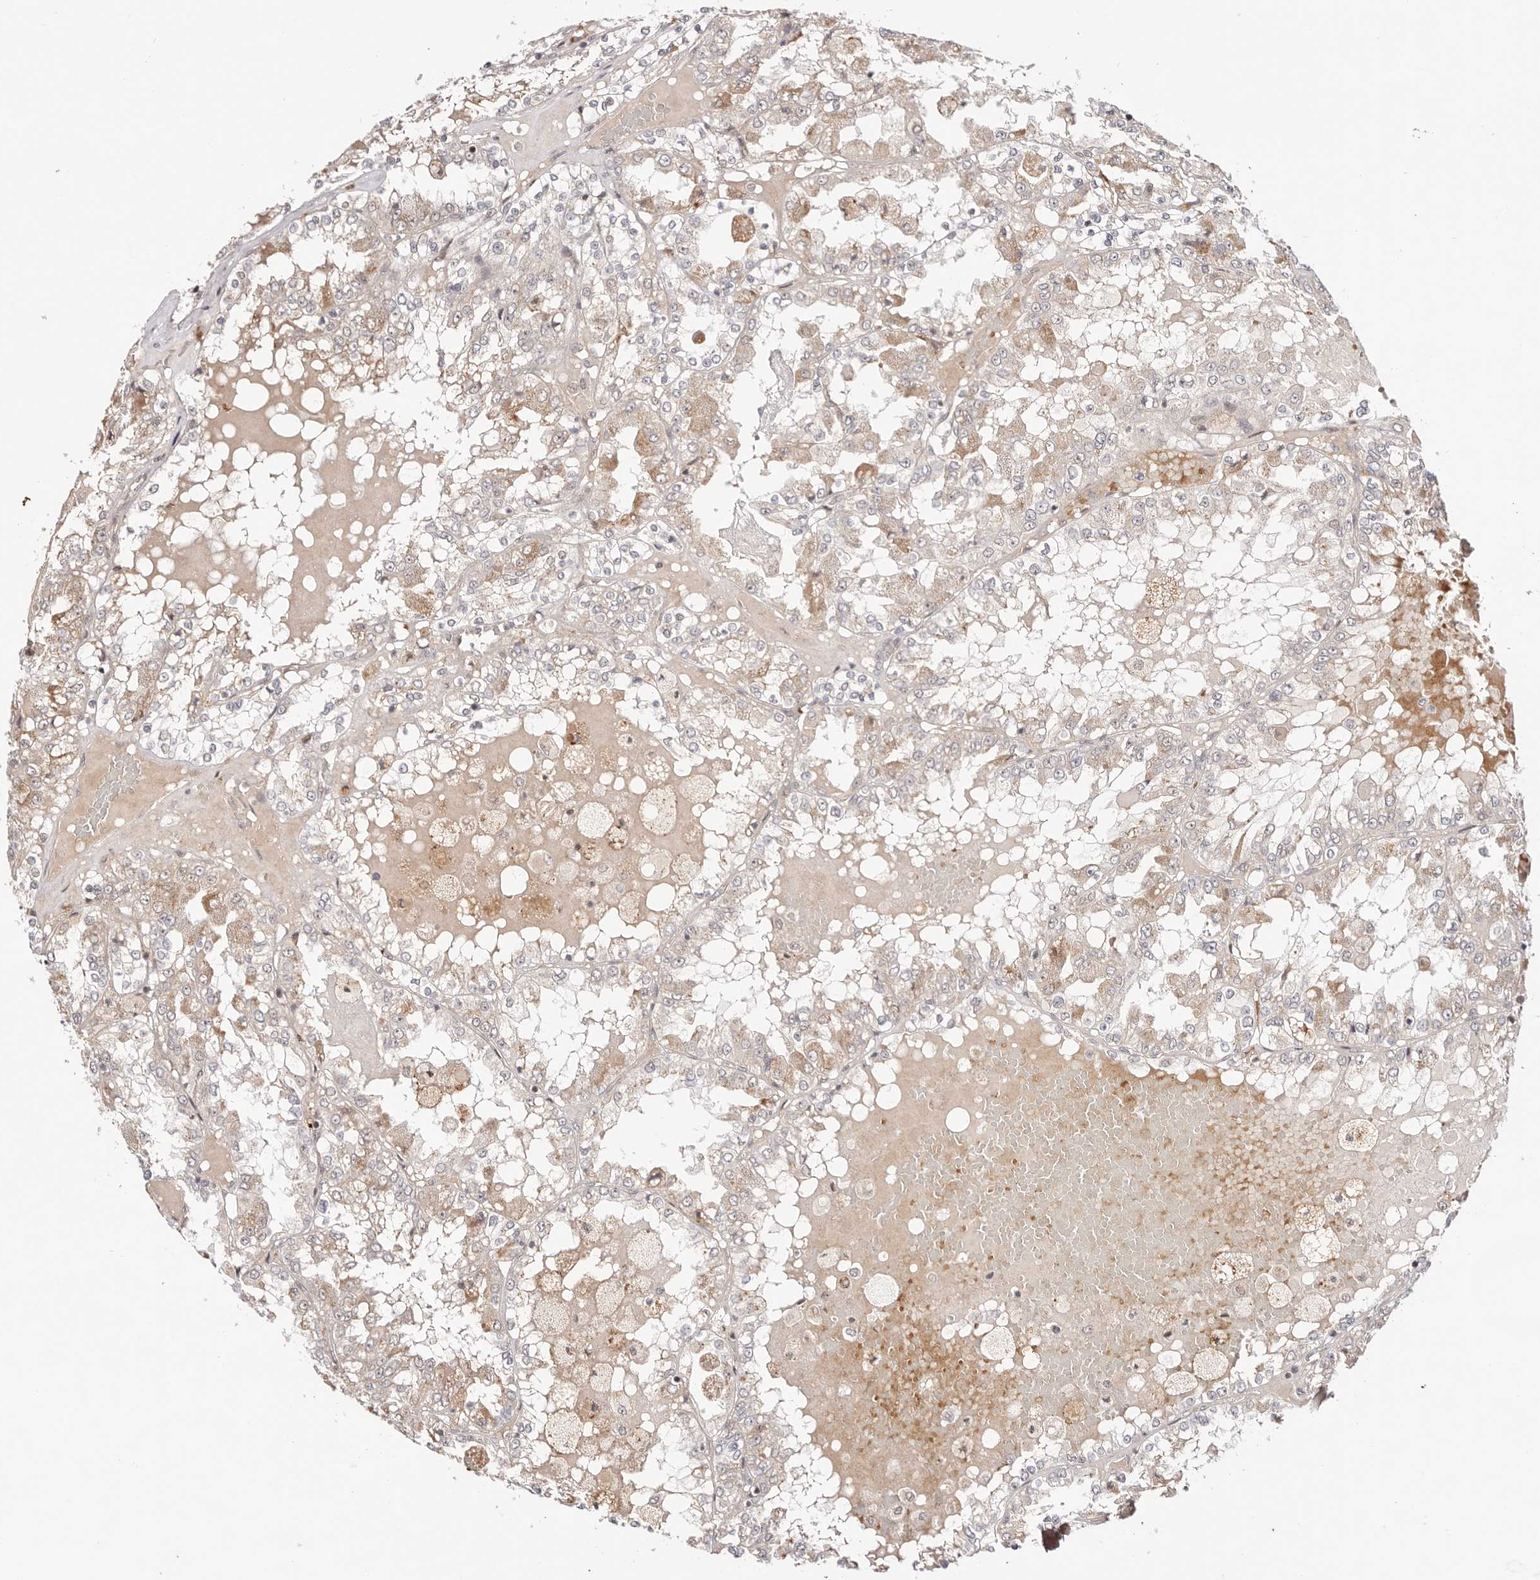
{"staining": {"intensity": "negative", "quantity": "none", "location": "none"}, "tissue": "renal cancer", "cell_type": "Tumor cells", "image_type": "cancer", "snomed": [{"axis": "morphology", "description": "Adenocarcinoma, NOS"}, {"axis": "topography", "description": "Kidney"}], "caption": "Renal cancer (adenocarcinoma) stained for a protein using immunohistochemistry (IHC) shows no expression tumor cells.", "gene": "WRN", "patient": {"sex": "female", "age": 56}}